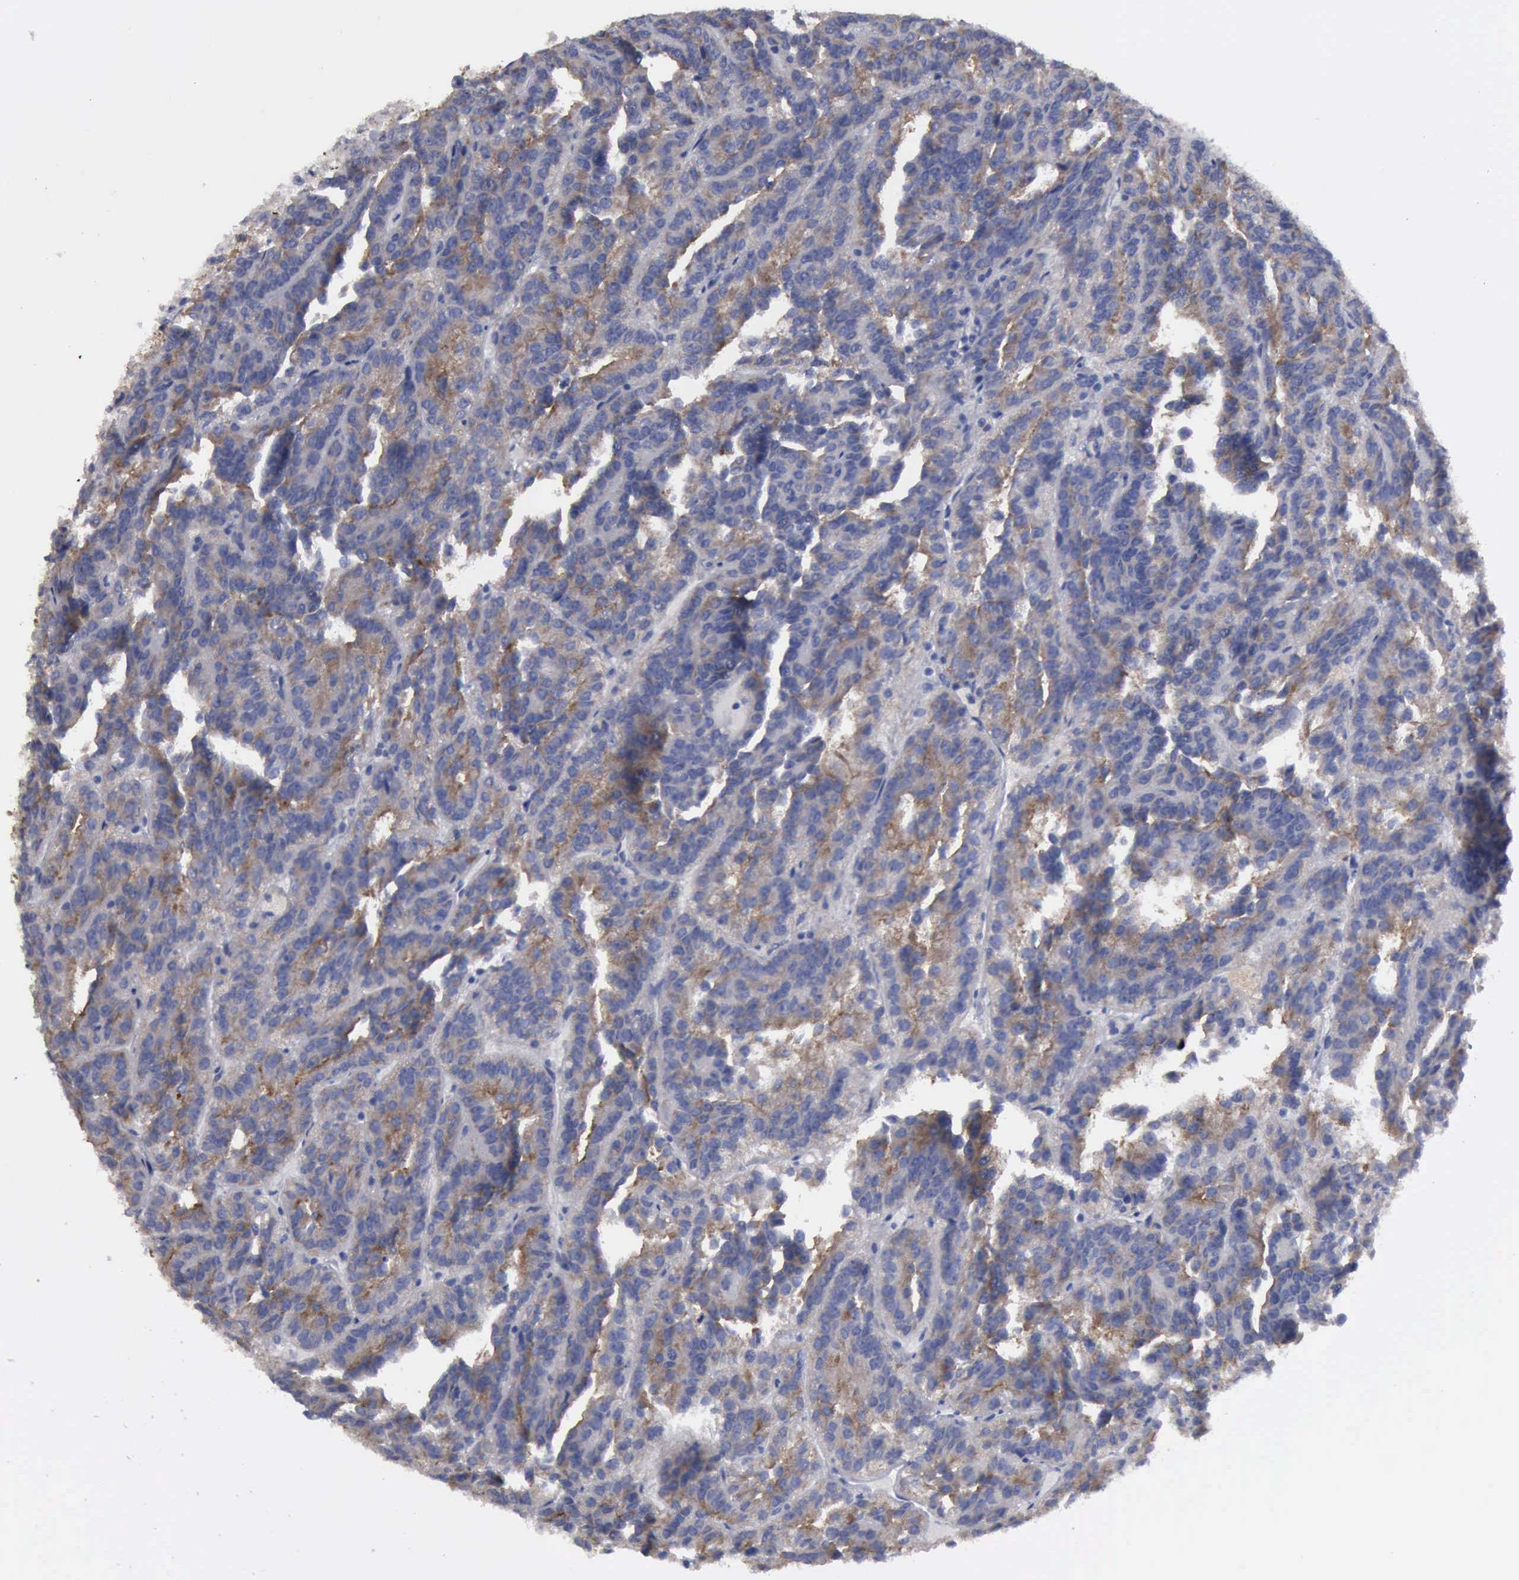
{"staining": {"intensity": "moderate", "quantity": "25%-75%", "location": "cytoplasmic/membranous"}, "tissue": "renal cancer", "cell_type": "Tumor cells", "image_type": "cancer", "snomed": [{"axis": "morphology", "description": "Adenocarcinoma, NOS"}, {"axis": "topography", "description": "Kidney"}], "caption": "Immunohistochemical staining of human renal cancer (adenocarcinoma) demonstrates medium levels of moderate cytoplasmic/membranous protein positivity in about 25%-75% of tumor cells.", "gene": "TXLNG", "patient": {"sex": "male", "age": 46}}